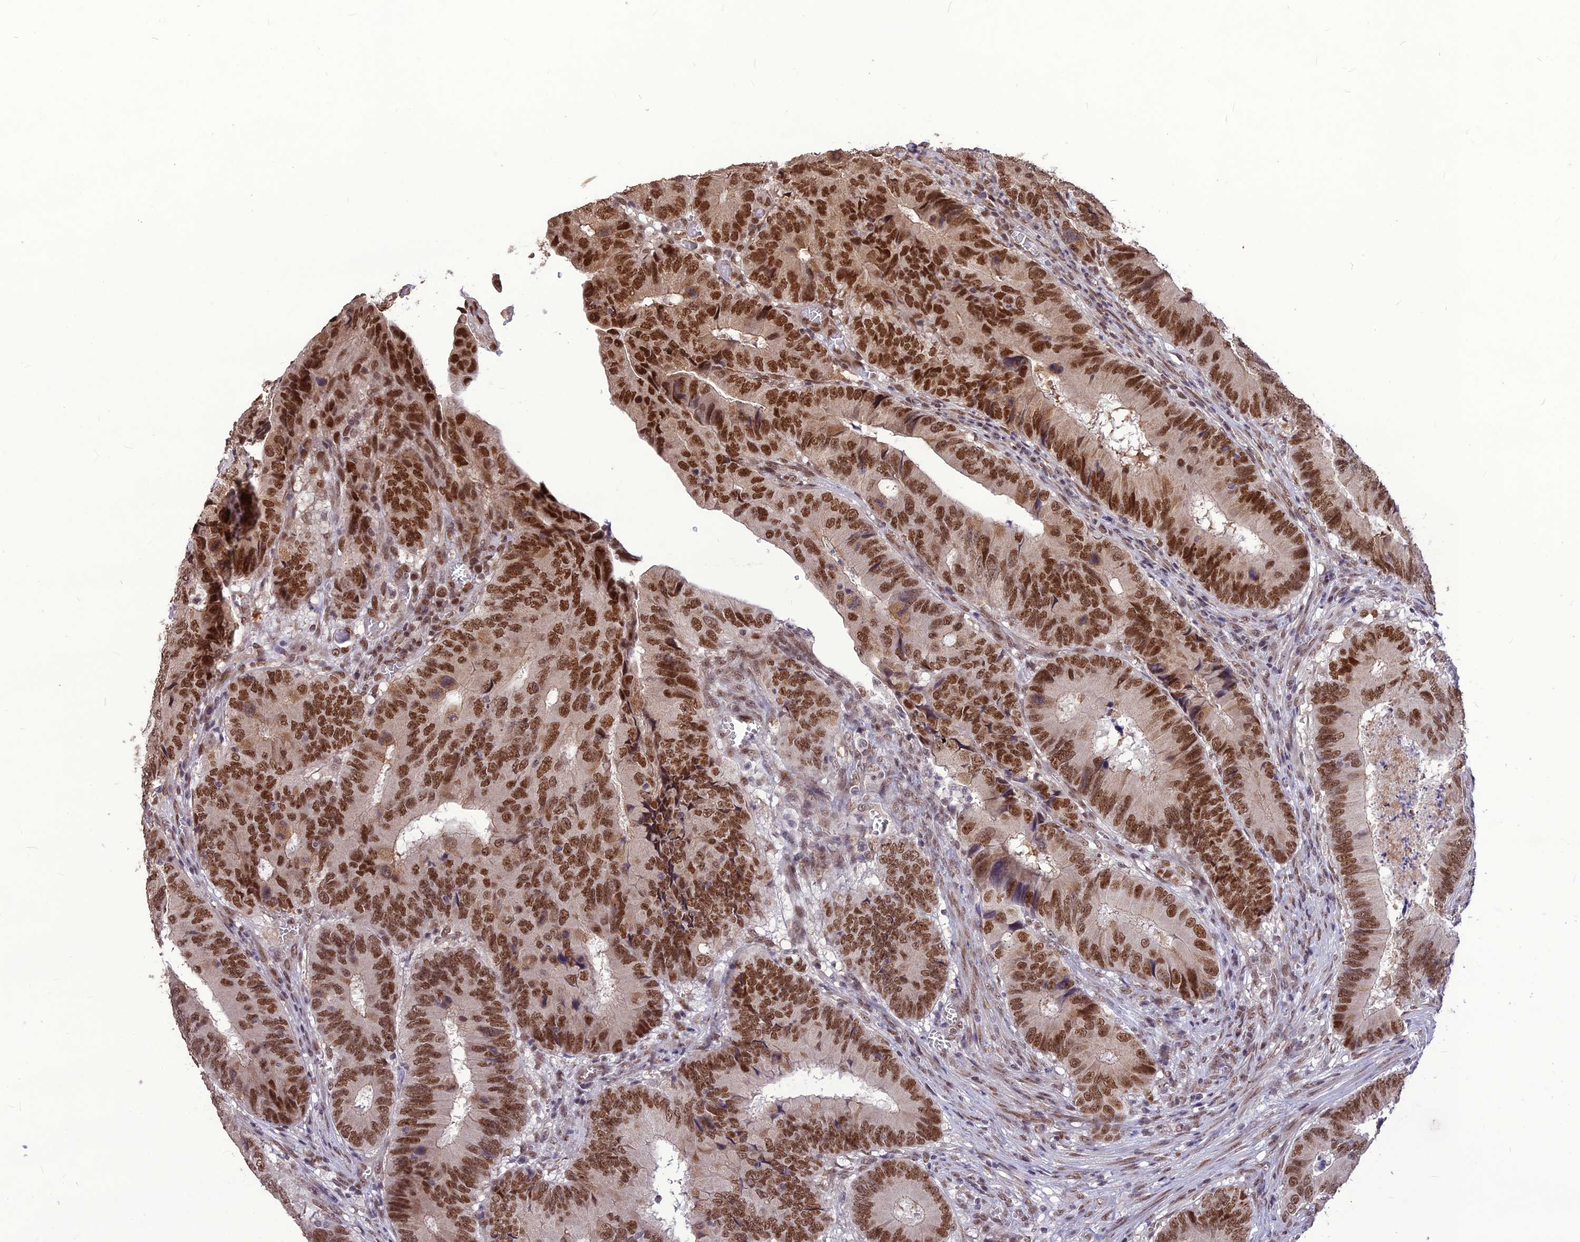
{"staining": {"intensity": "strong", "quantity": ">75%", "location": "nuclear"}, "tissue": "colorectal cancer", "cell_type": "Tumor cells", "image_type": "cancer", "snomed": [{"axis": "morphology", "description": "Adenocarcinoma, NOS"}, {"axis": "topography", "description": "Colon"}], "caption": "About >75% of tumor cells in colorectal adenocarcinoma show strong nuclear protein expression as visualized by brown immunohistochemical staining.", "gene": "DIS3", "patient": {"sex": "male", "age": 85}}